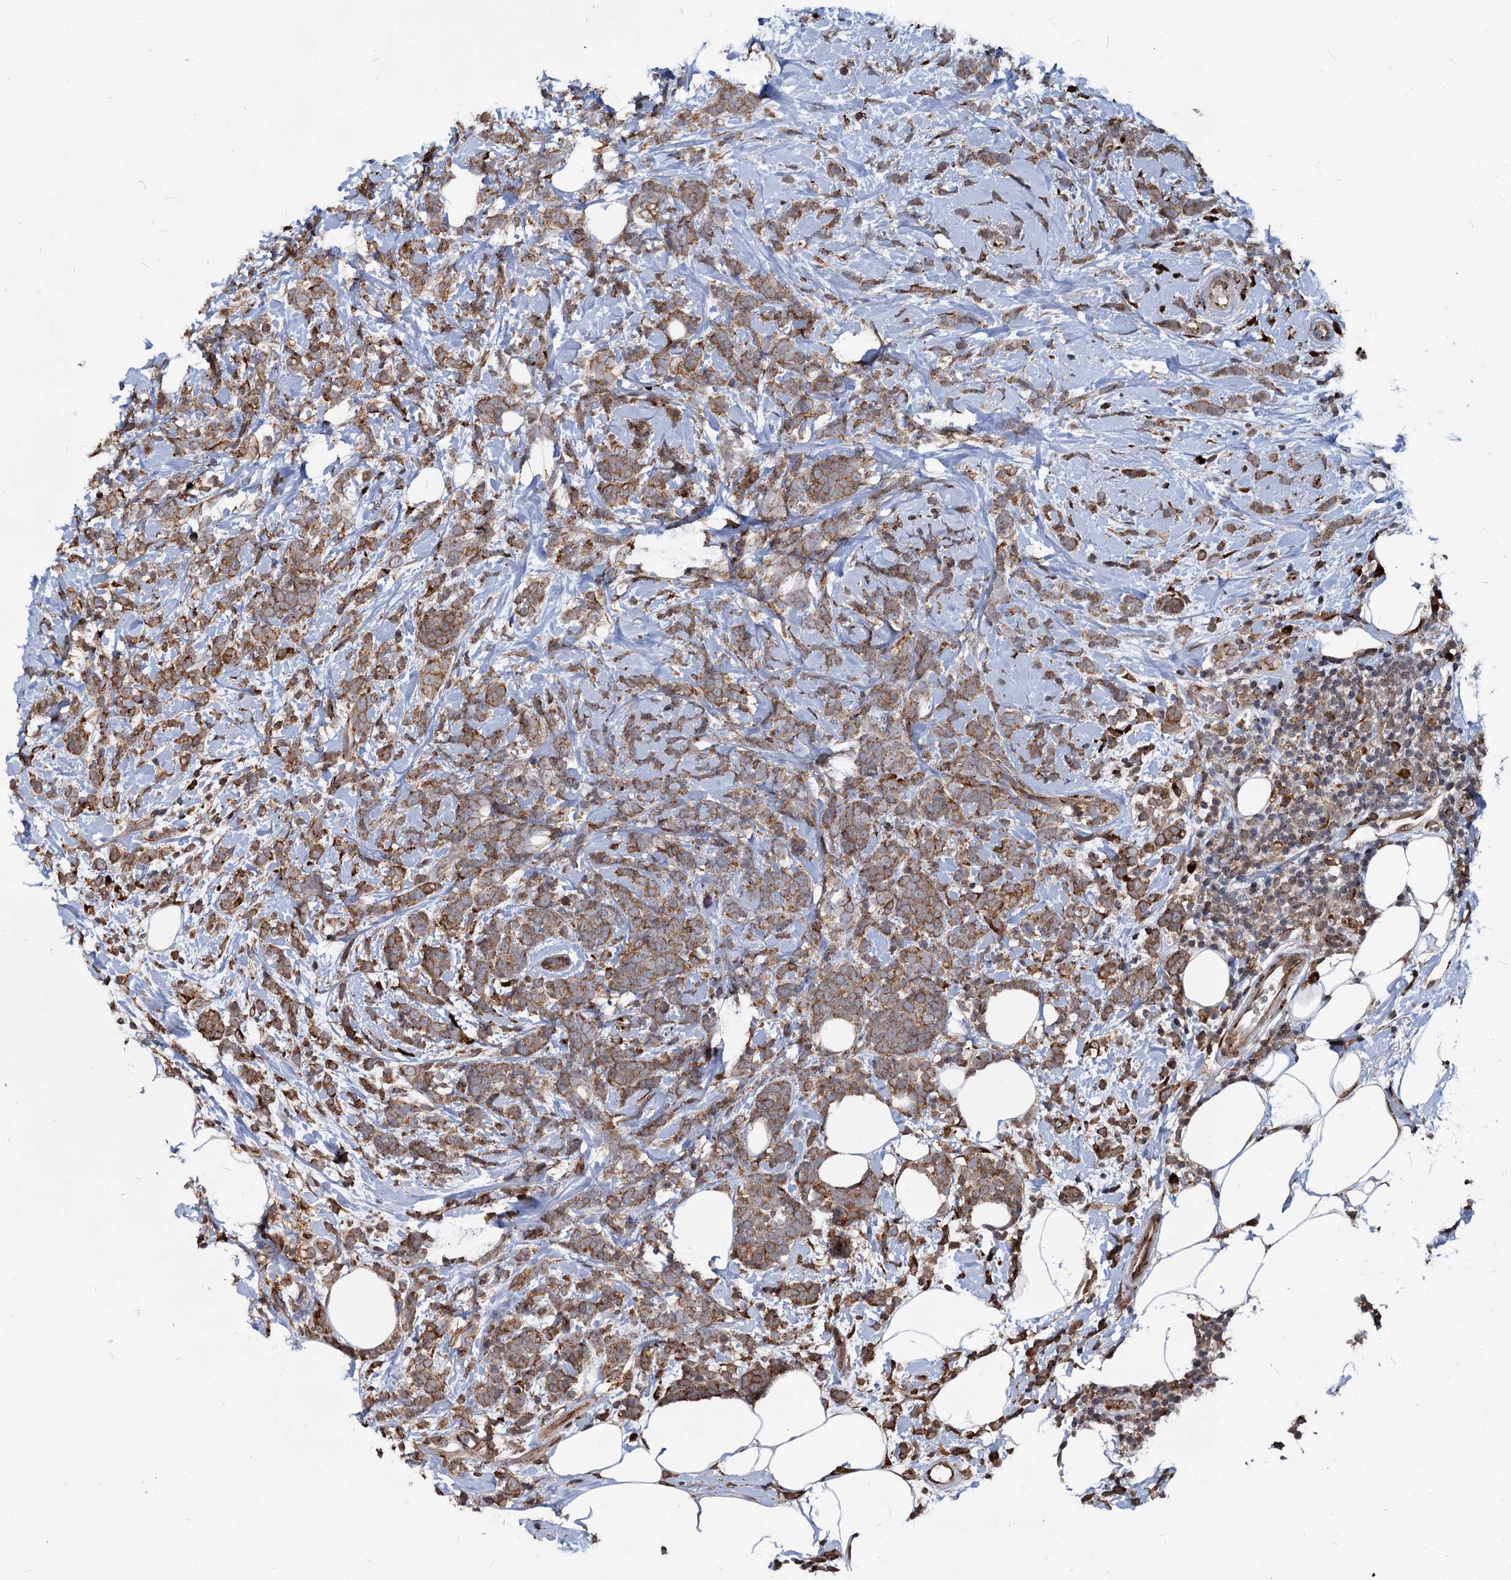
{"staining": {"intensity": "moderate", "quantity": ">75%", "location": "cytoplasmic/membranous"}, "tissue": "breast cancer", "cell_type": "Tumor cells", "image_type": "cancer", "snomed": [{"axis": "morphology", "description": "Lobular carcinoma"}, {"axis": "topography", "description": "Breast"}], "caption": "Breast cancer (lobular carcinoma) tissue exhibits moderate cytoplasmic/membranous expression in about >75% of tumor cells", "gene": "SAAL1", "patient": {"sex": "female", "age": 58}}